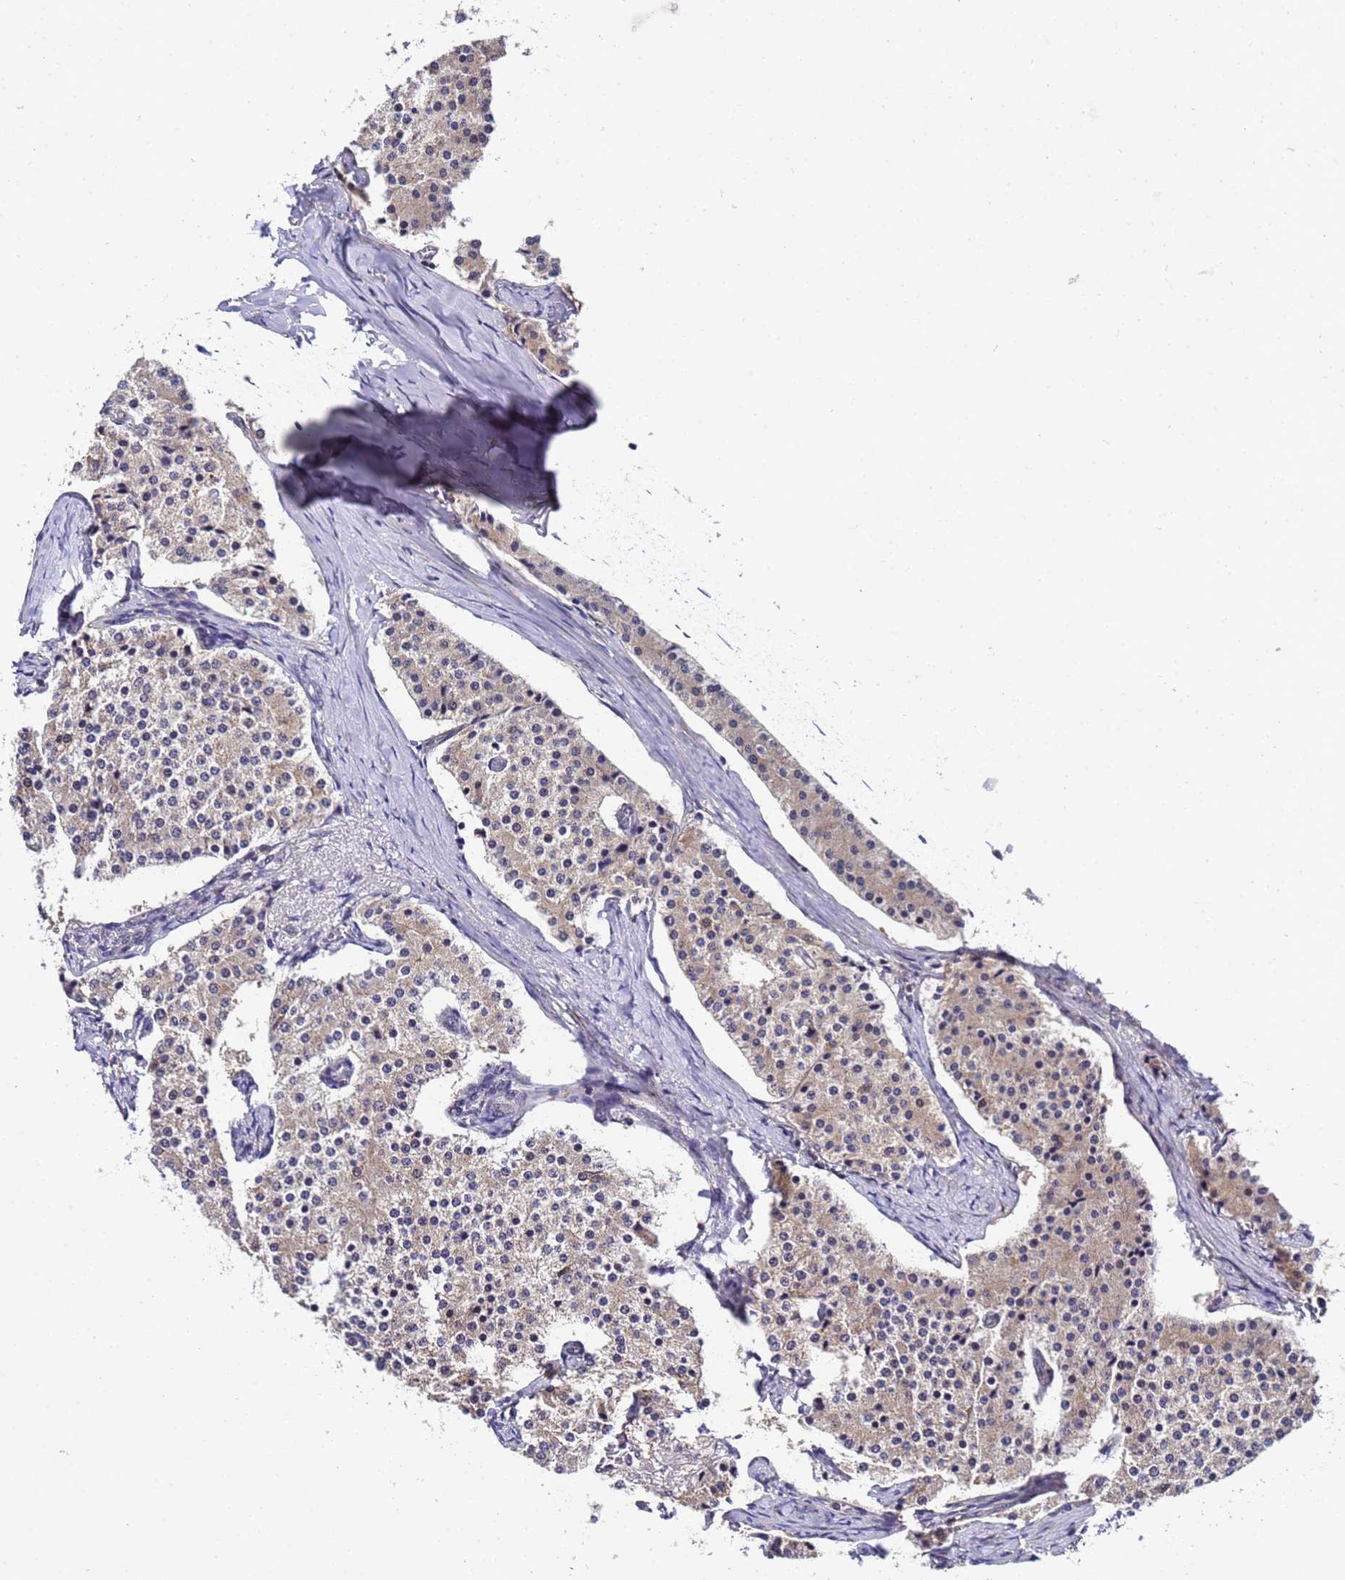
{"staining": {"intensity": "weak", "quantity": "25%-75%", "location": "cytoplasmic/membranous"}, "tissue": "carcinoid", "cell_type": "Tumor cells", "image_type": "cancer", "snomed": [{"axis": "morphology", "description": "Carcinoid, malignant, NOS"}, {"axis": "topography", "description": "Colon"}], "caption": "This photomicrograph reveals IHC staining of human carcinoid, with low weak cytoplasmic/membranous staining in about 25%-75% of tumor cells.", "gene": "ANAPC13", "patient": {"sex": "female", "age": 52}}